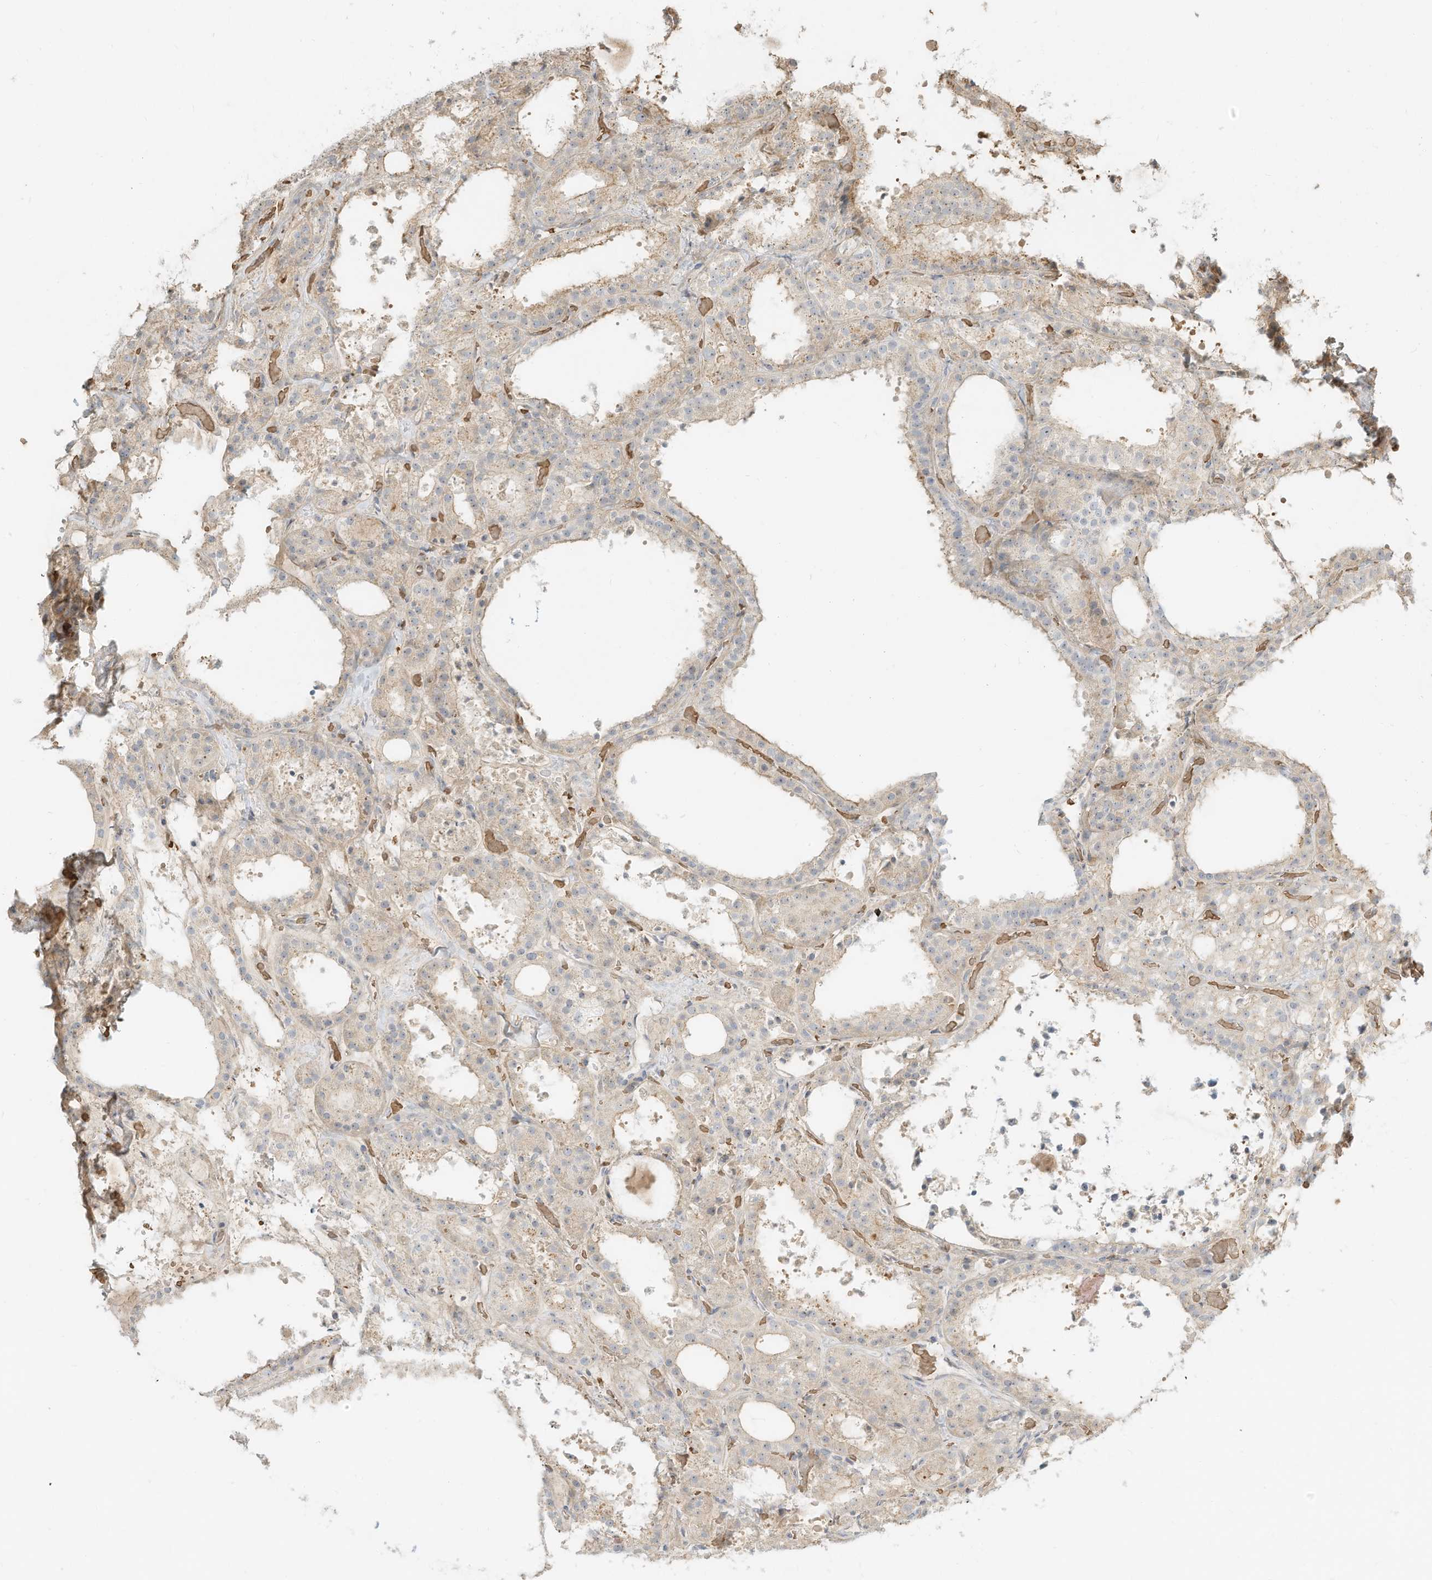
{"staining": {"intensity": "weak", "quantity": "<25%", "location": "cytoplasmic/membranous"}, "tissue": "thyroid cancer", "cell_type": "Tumor cells", "image_type": "cancer", "snomed": [{"axis": "morphology", "description": "Papillary adenocarcinoma, NOS"}, {"axis": "topography", "description": "Thyroid gland"}], "caption": "The micrograph demonstrates no significant positivity in tumor cells of thyroid cancer (papillary adenocarcinoma).", "gene": "OFD1", "patient": {"sex": "male", "age": 77}}